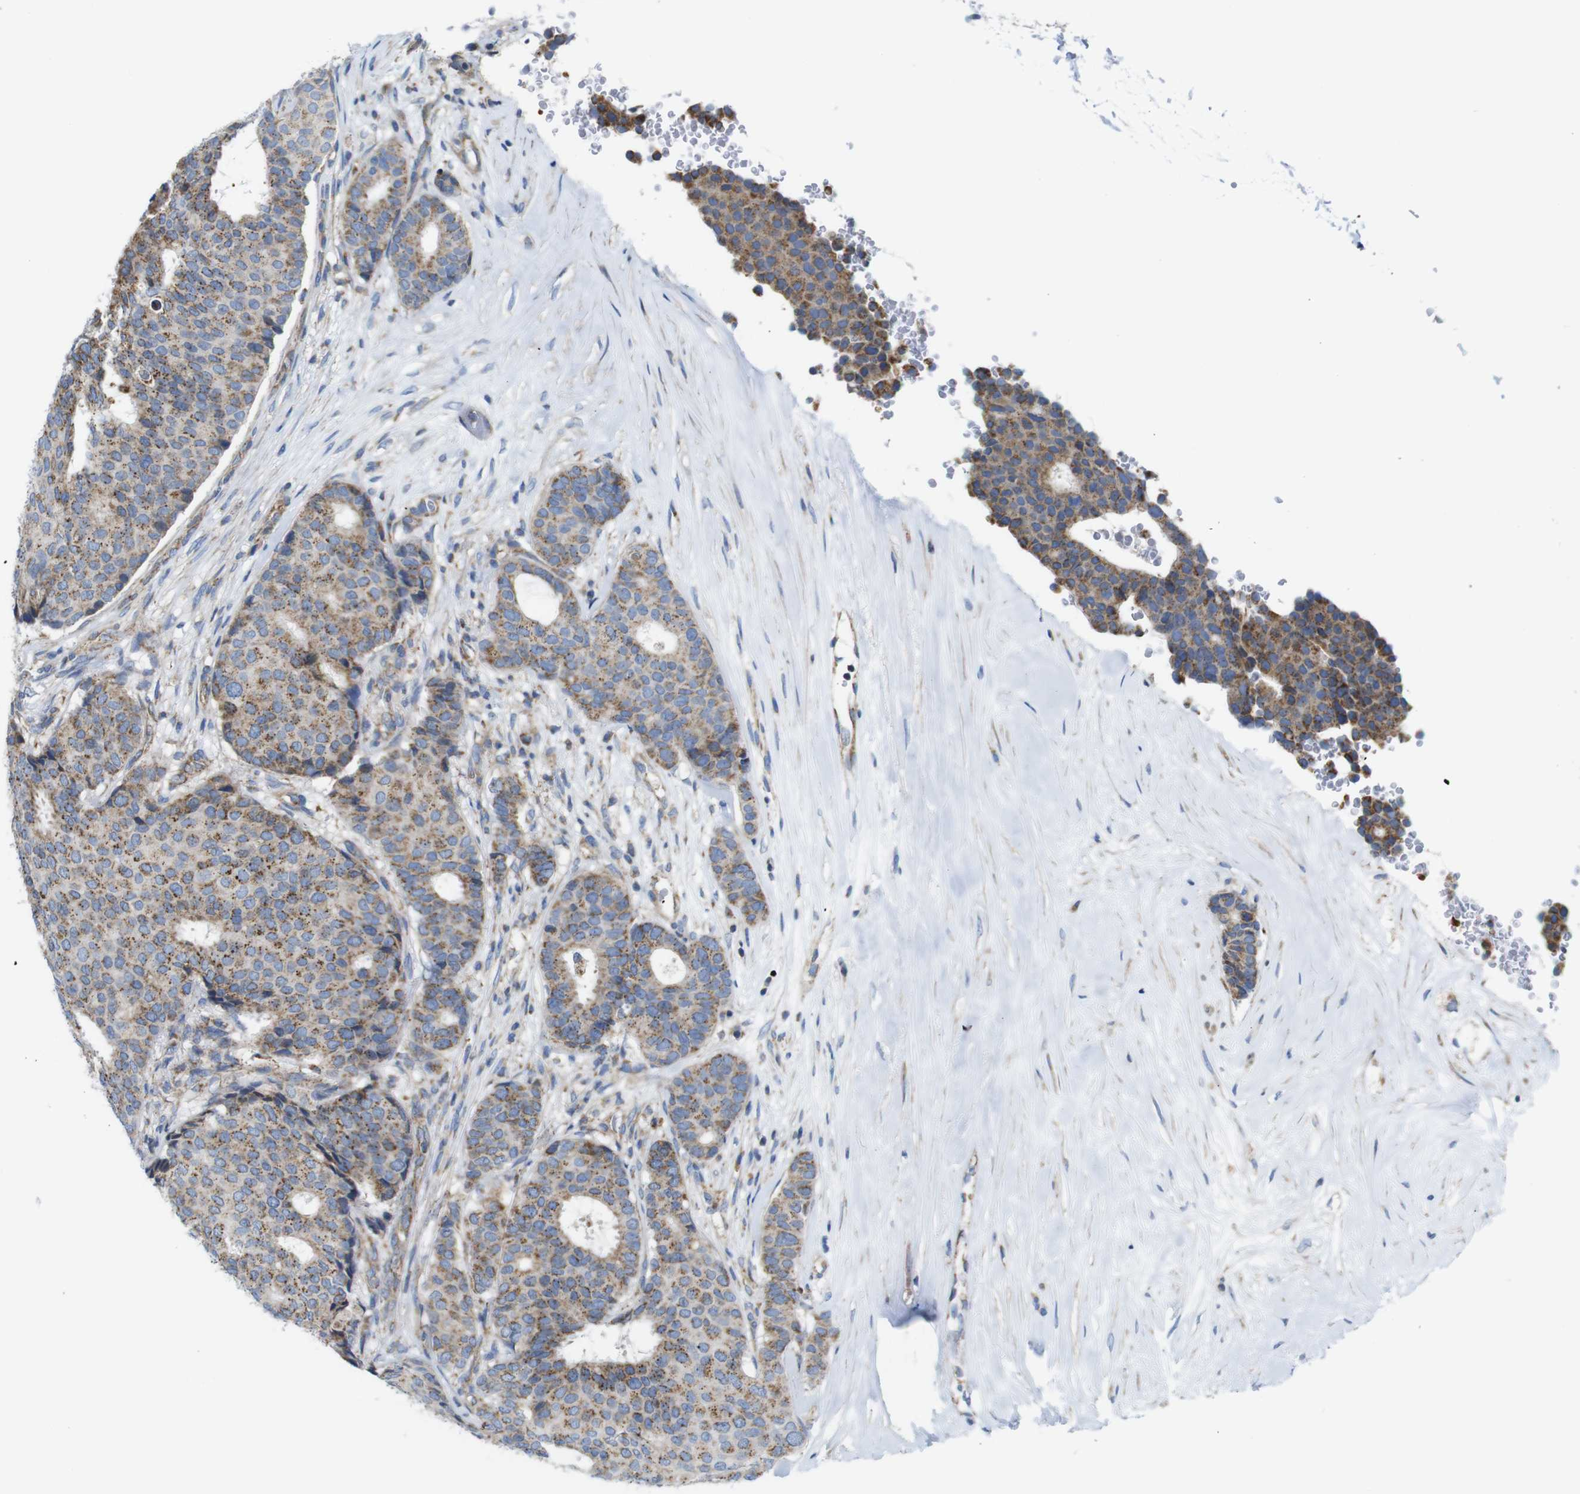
{"staining": {"intensity": "moderate", "quantity": ">75%", "location": "cytoplasmic/membranous"}, "tissue": "breast cancer", "cell_type": "Tumor cells", "image_type": "cancer", "snomed": [{"axis": "morphology", "description": "Duct carcinoma"}, {"axis": "topography", "description": "Breast"}], "caption": "Breast invasive ductal carcinoma stained with a protein marker displays moderate staining in tumor cells.", "gene": "PDCD1LG2", "patient": {"sex": "female", "age": 75}}